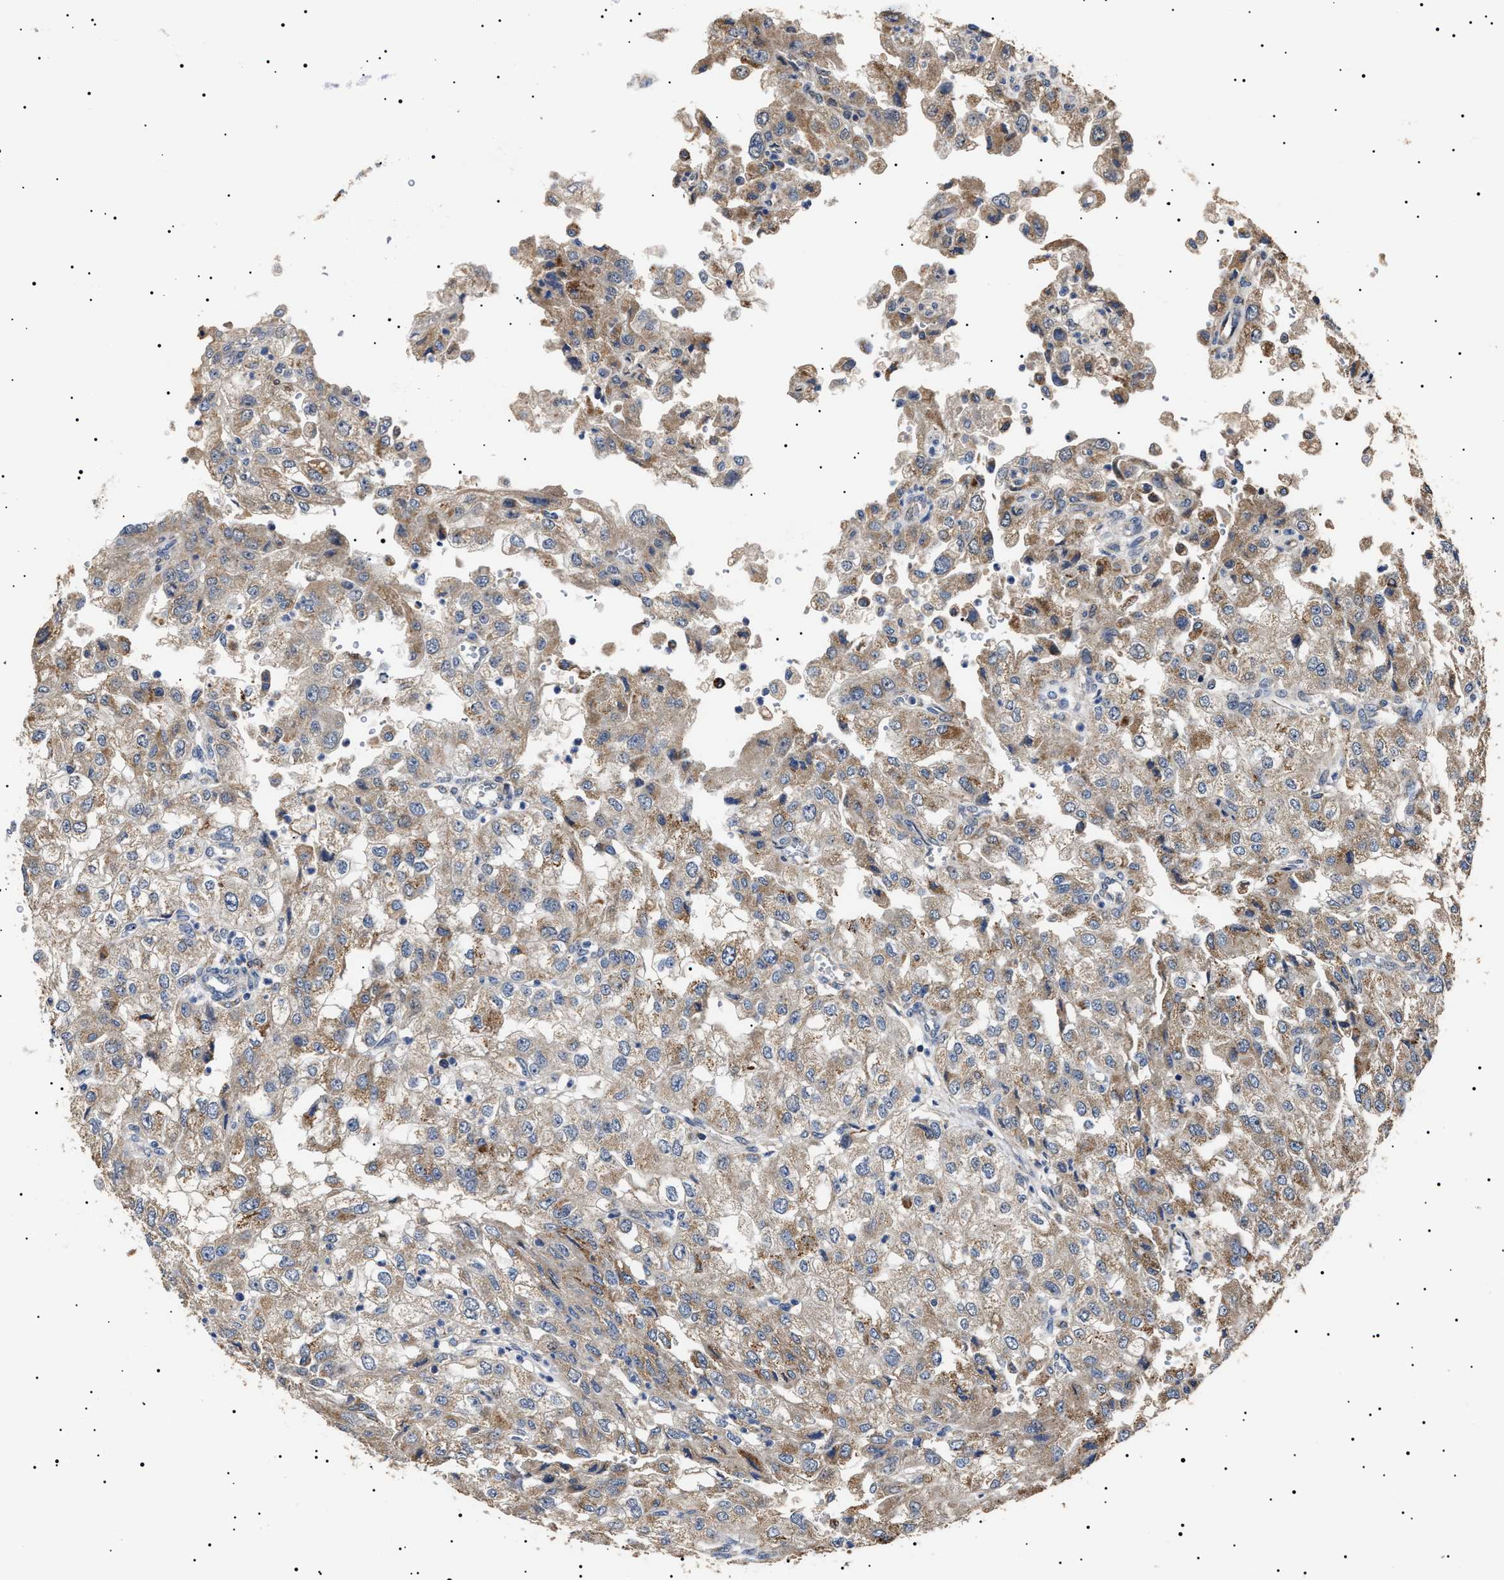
{"staining": {"intensity": "moderate", "quantity": "25%-75%", "location": "cytoplasmic/membranous"}, "tissue": "renal cancer", "cell_type": "Tumor cells", "image_type": "cancer", "snomed": [{"axis": "morphology", "description": "Adenocarcinoma, NOS"}, {"axis": "topography", "description": "Kidney"}], "caption": "Immunohistochemistry (DAB) staining of human renal cancer (adenocarcinoma) reveals moderate cytoplasmic/membranous protein positivity in approximately 25%-75% of tumor cells.", "gene": "RAB34", "patient": {"sex": "female", "age": 54}}